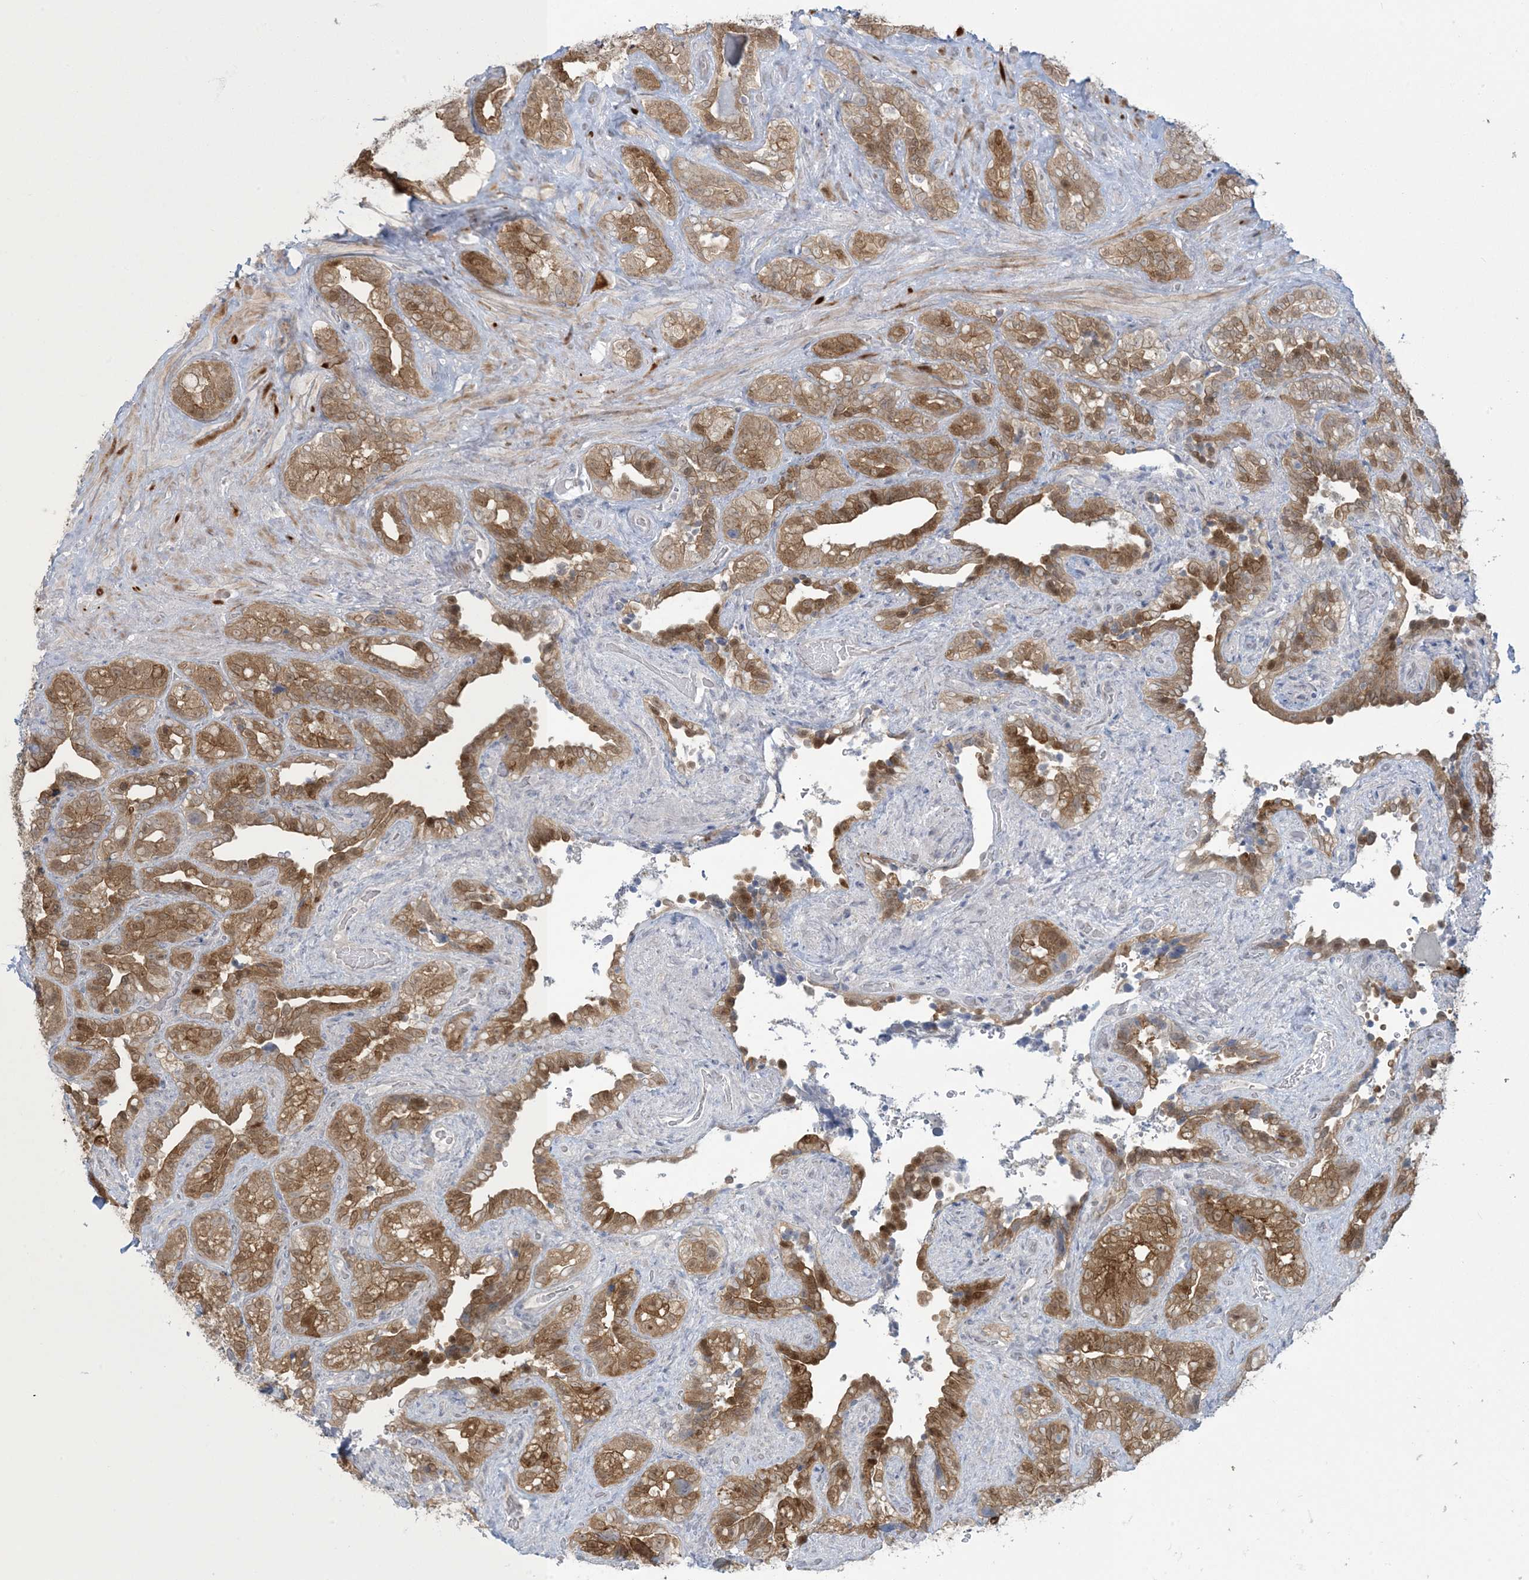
{"staining": {"intensity": "moderate", "quantity": ">75%", "location": "cytoplasmic/membranous,nuclear"}, "tissue": "seminal vesicle", "cell_type": "Glandular cells", "image_type": "normal", "snomed": [{"axis": "morphology", "description": "Normal tissue, NOS"}, {"axis": "topography", "description": "Seminal veicle"}, {"axis": "topography", "description": "Peripheral nerve tissue"}], "caption": "Immunohistochemistry (IHC) (DAB) staining of benign seminal vesicle shows moderate cytoplasmic/membranous,nuclear protein staining in about >75% of glandular cells. The staining was performed using DAB to visualize the protein expression in brown, while the nuclei were stained in blue with hematoxylin (Magnification: 20x).", "gene": "NRBP2", "patient": {"sex": "male", "age": 67}}